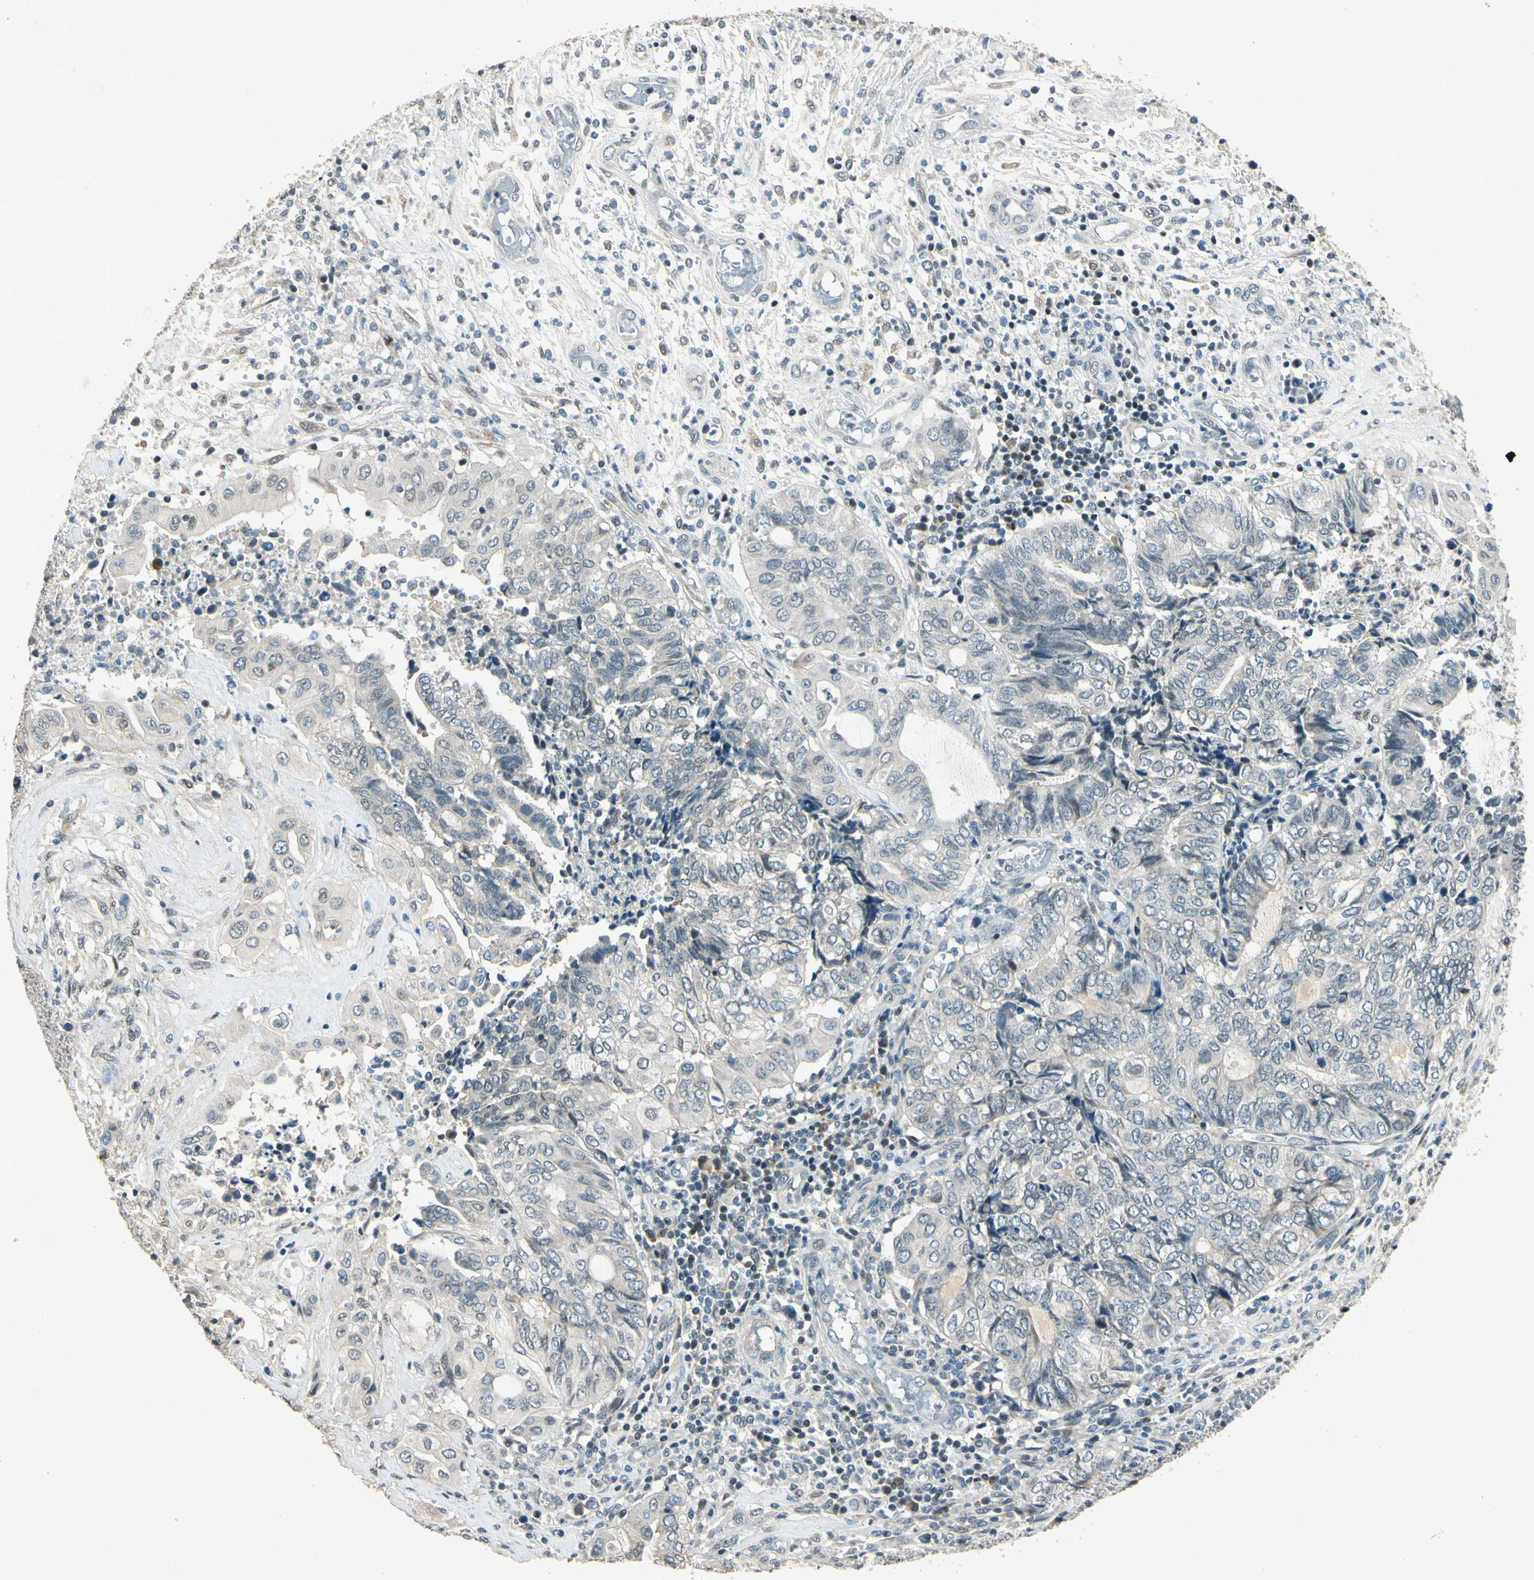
{"staining": {"intensity": "negative", "quantity": "none", "location": "none"}, "tissue": "endometrial cancer", "cell_type": "Tumor cells", "image_type": "cancer", "snomed": [{"axis": "morphology", "description": "Adenocarcinoma, NOS"}, {"axis": "topography", "description": "Uterus"}, {"axis": "topography", "description": "Endometrium"}], "caption": "Human endometrial cancer (adenocarcinoma) stained for a protein using immunohistochemistry reveals no expression in tumor cells.", "gene": "ZBTB4", "patient": {"sex": "female", "age": 70}}